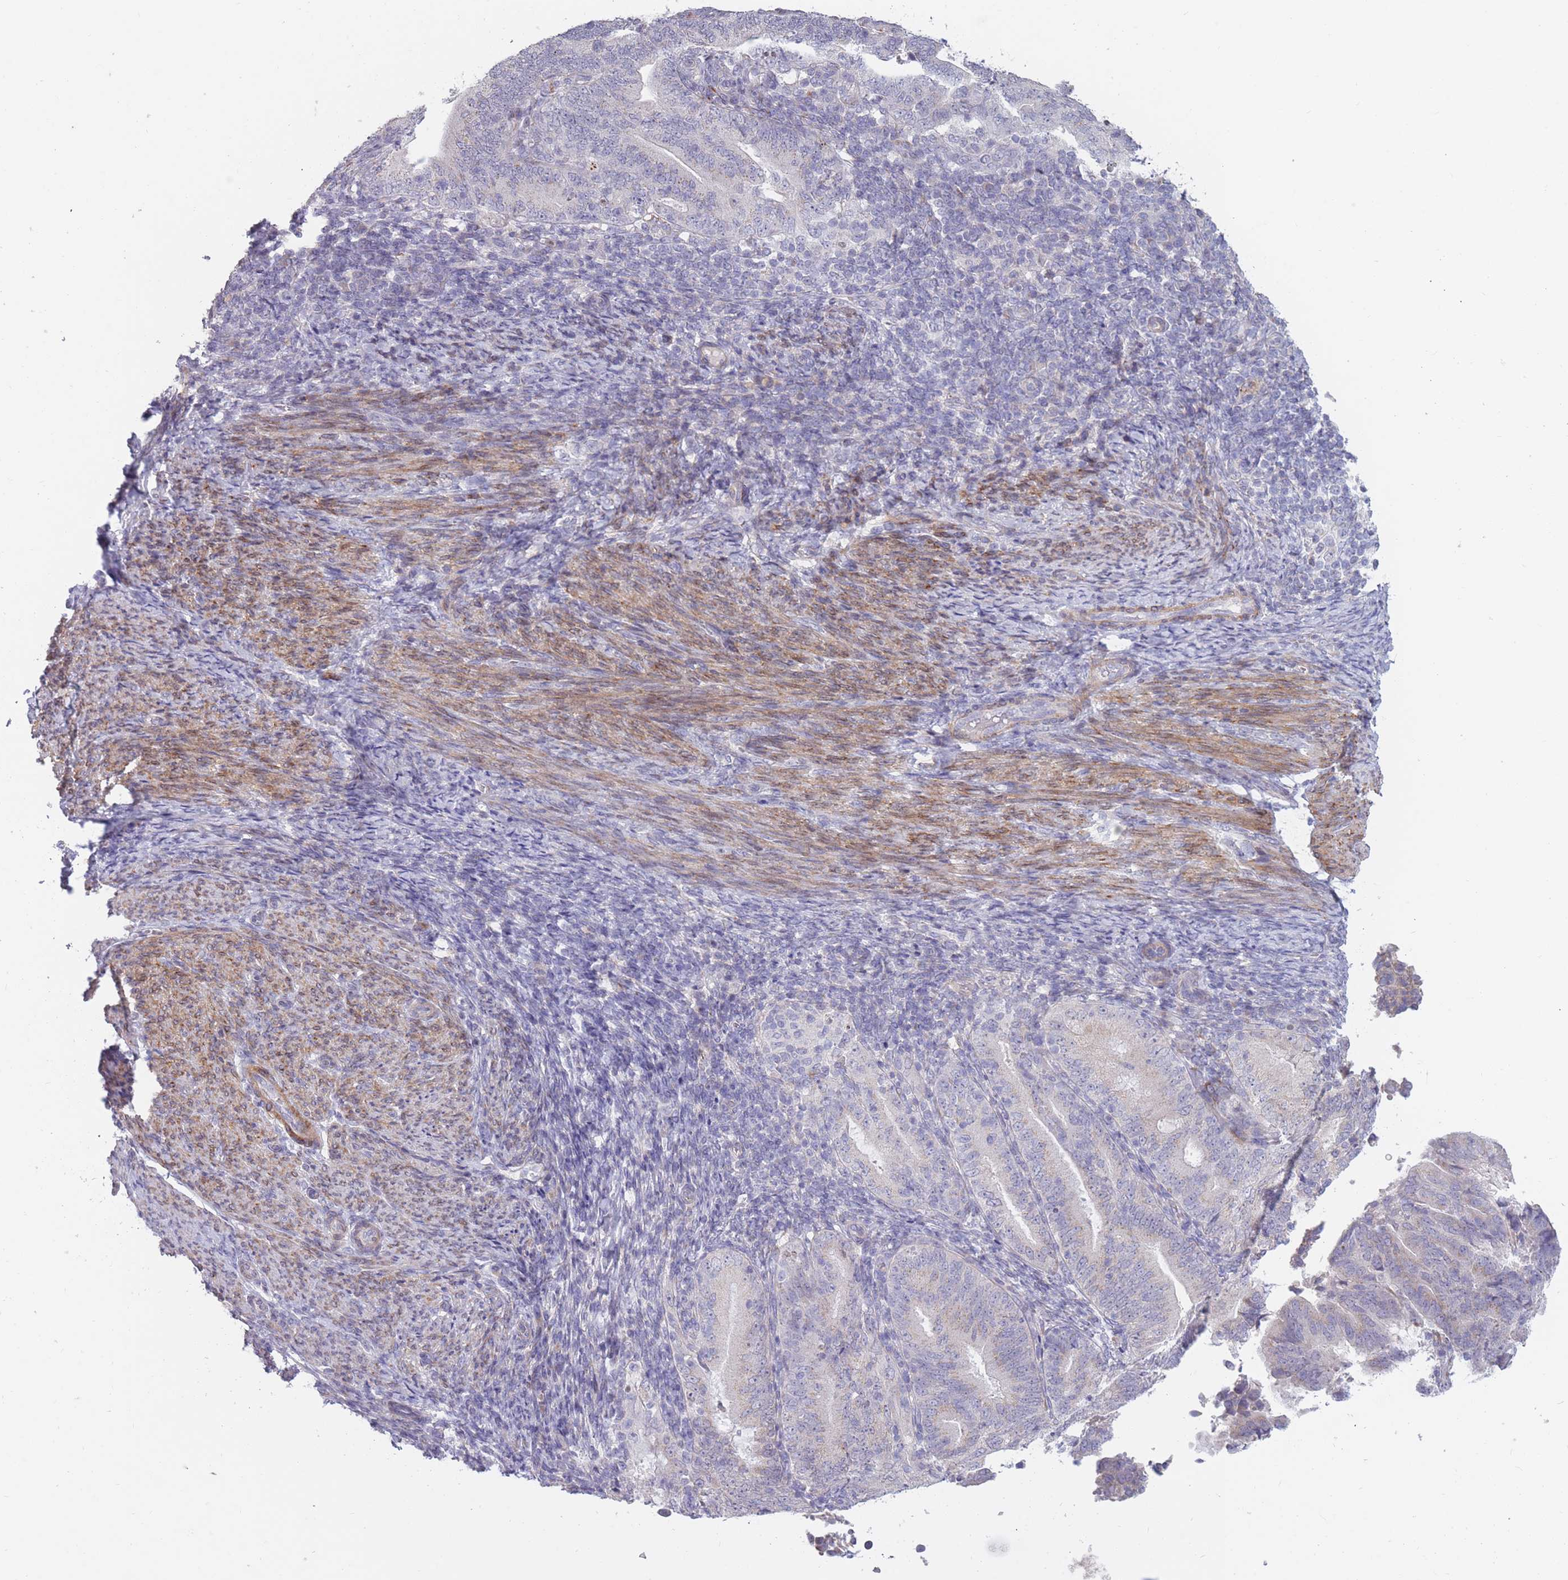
{"staining": {"intensity": "negative", "quantity": "none", "location": "none"}, "tissue": "endometrial cancer", "cell_type": "Tumor cells", "image_type": "cancer", "snomed": [{"axis": "morphology", "description": "Adenocarcinoma, NOS"}, {"axis": "topography", "description": "Endometrium"}], "caption": "High power microscopy image of an immunohistochemistry (IHC) micrograph of adenocarcinoma (endometrial), revealing no significant positivity in tumor cells.", "gene": "CCNQ", "patient": {"sex": "female", "age": 70}}